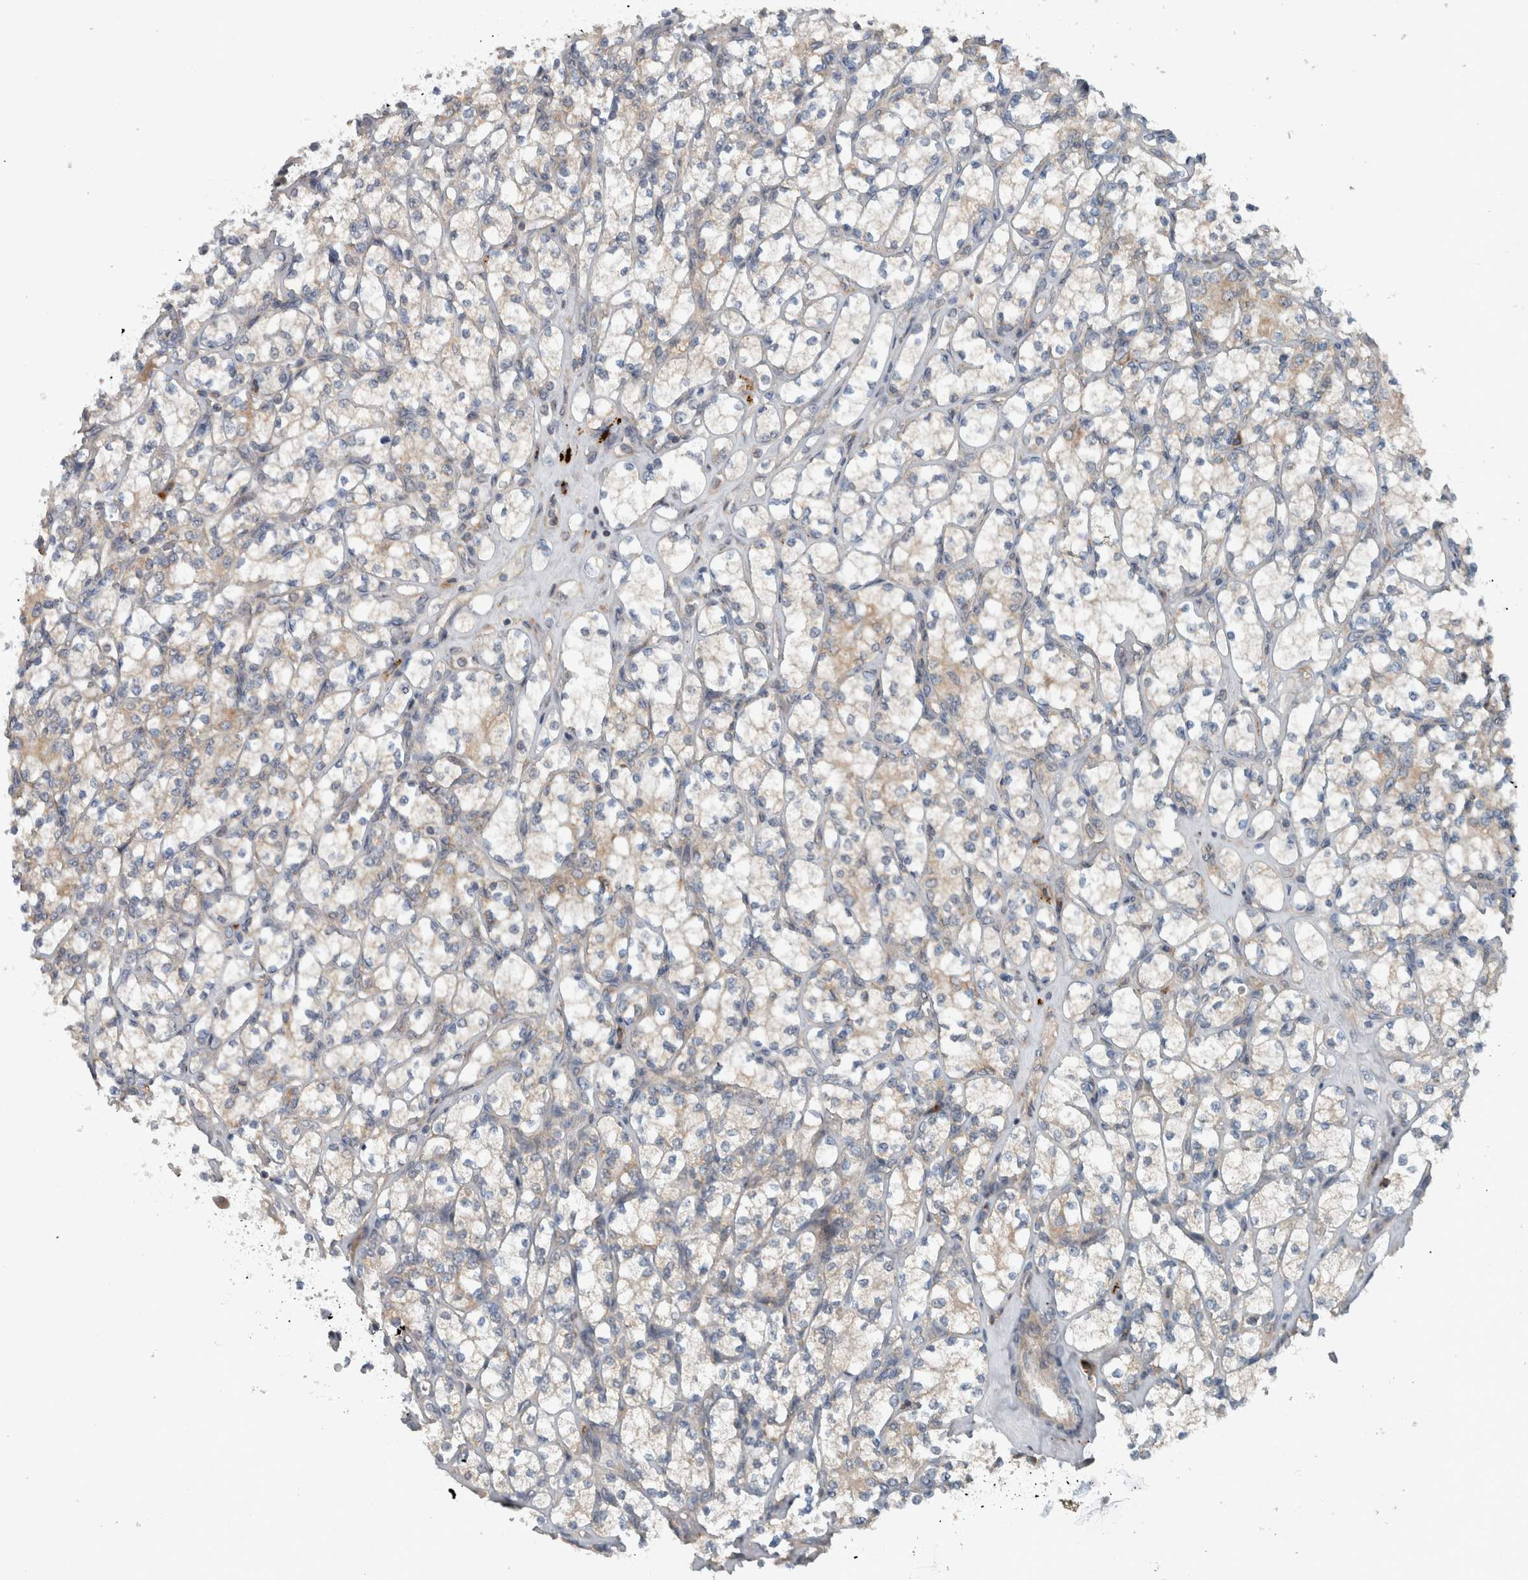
{"staining": {"intensity": "weak", "quantity": "25%-75%", "location": "cytoplasmic/membranous"}, "tissue": "renal cancer", "cell_type": "Tumor cells", "image_type": "cancer", "snomed": [{"axis": "morphology", "description": "Adenocarcinoma, NOS"}, {"axis": "topography", "description": "Kidney"}], "caption": "Immunohistochemical staining of human adenocarcinoma (renal) shows weak cytoplasmic/membranous protein positivity in about 25%-75% of tumor cells. The staining was performed using DAB to visualize the protein expression in brown, while the nuclei were stained in blue with hematoxylin (Magnification: 20x).", "gene": "GBA2", "patient": {"sex": "male", "age": 77}}